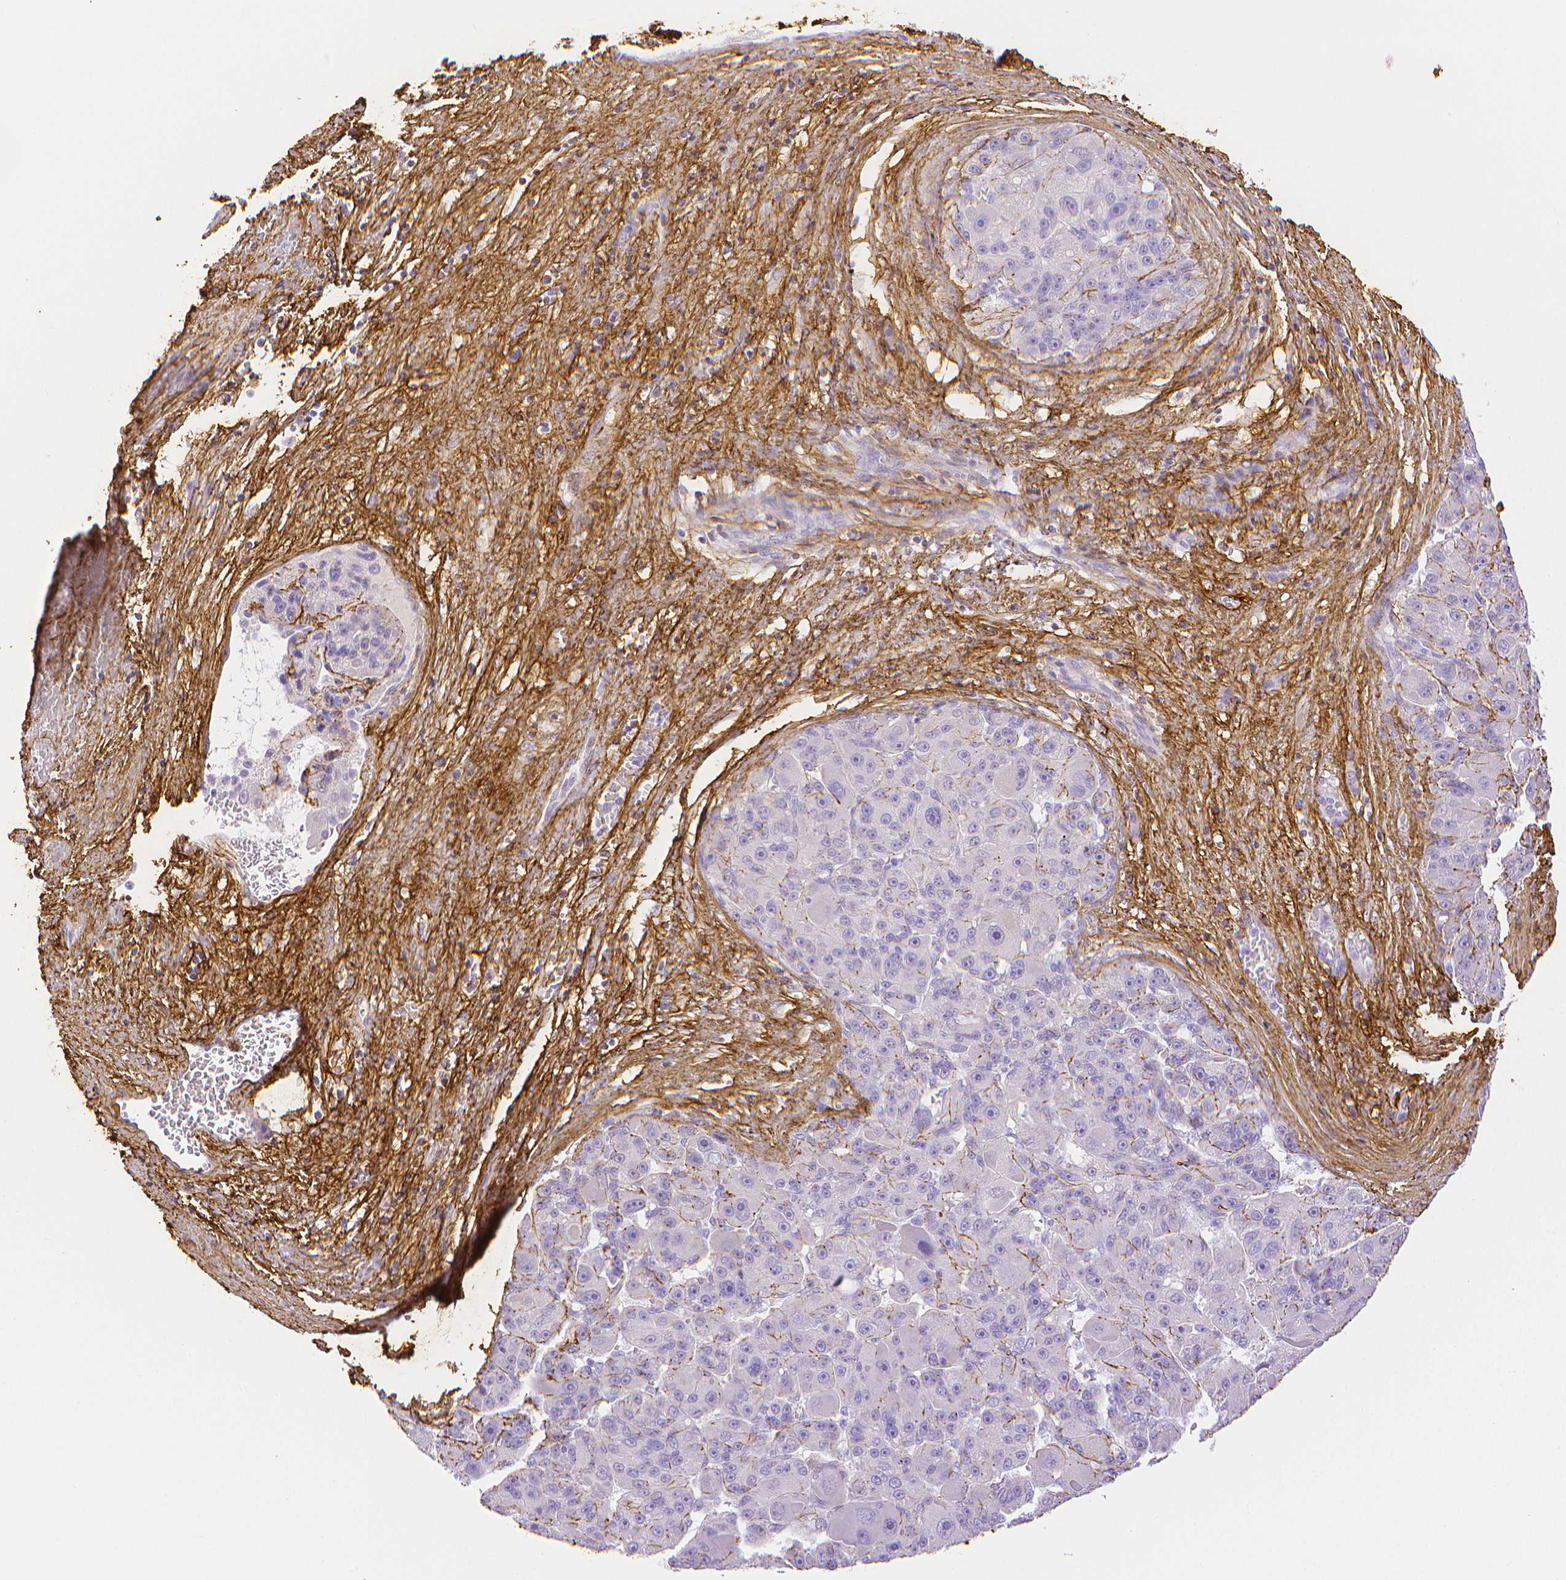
{"staining": {"intensity": "negative", "quantity": "none", "location": "none"}, "tissue": "liver cancer", "cell_type": "Tumor cells", "image_type": "cancer", "snomed": [{"axis": "morphology", "description": "Carcinoma, Hepatocellular, NOS"}, {"axis": "topography", "description": "Liver"}], "caption": "Immunohistochemistry (IHC) photomicrograph of neoplastic tissue: liver cancer stained with DAB displays no significant protein expression in tumor cells.", "gene": "FBN1", "patient": {"sex": "male", "age": 76}}